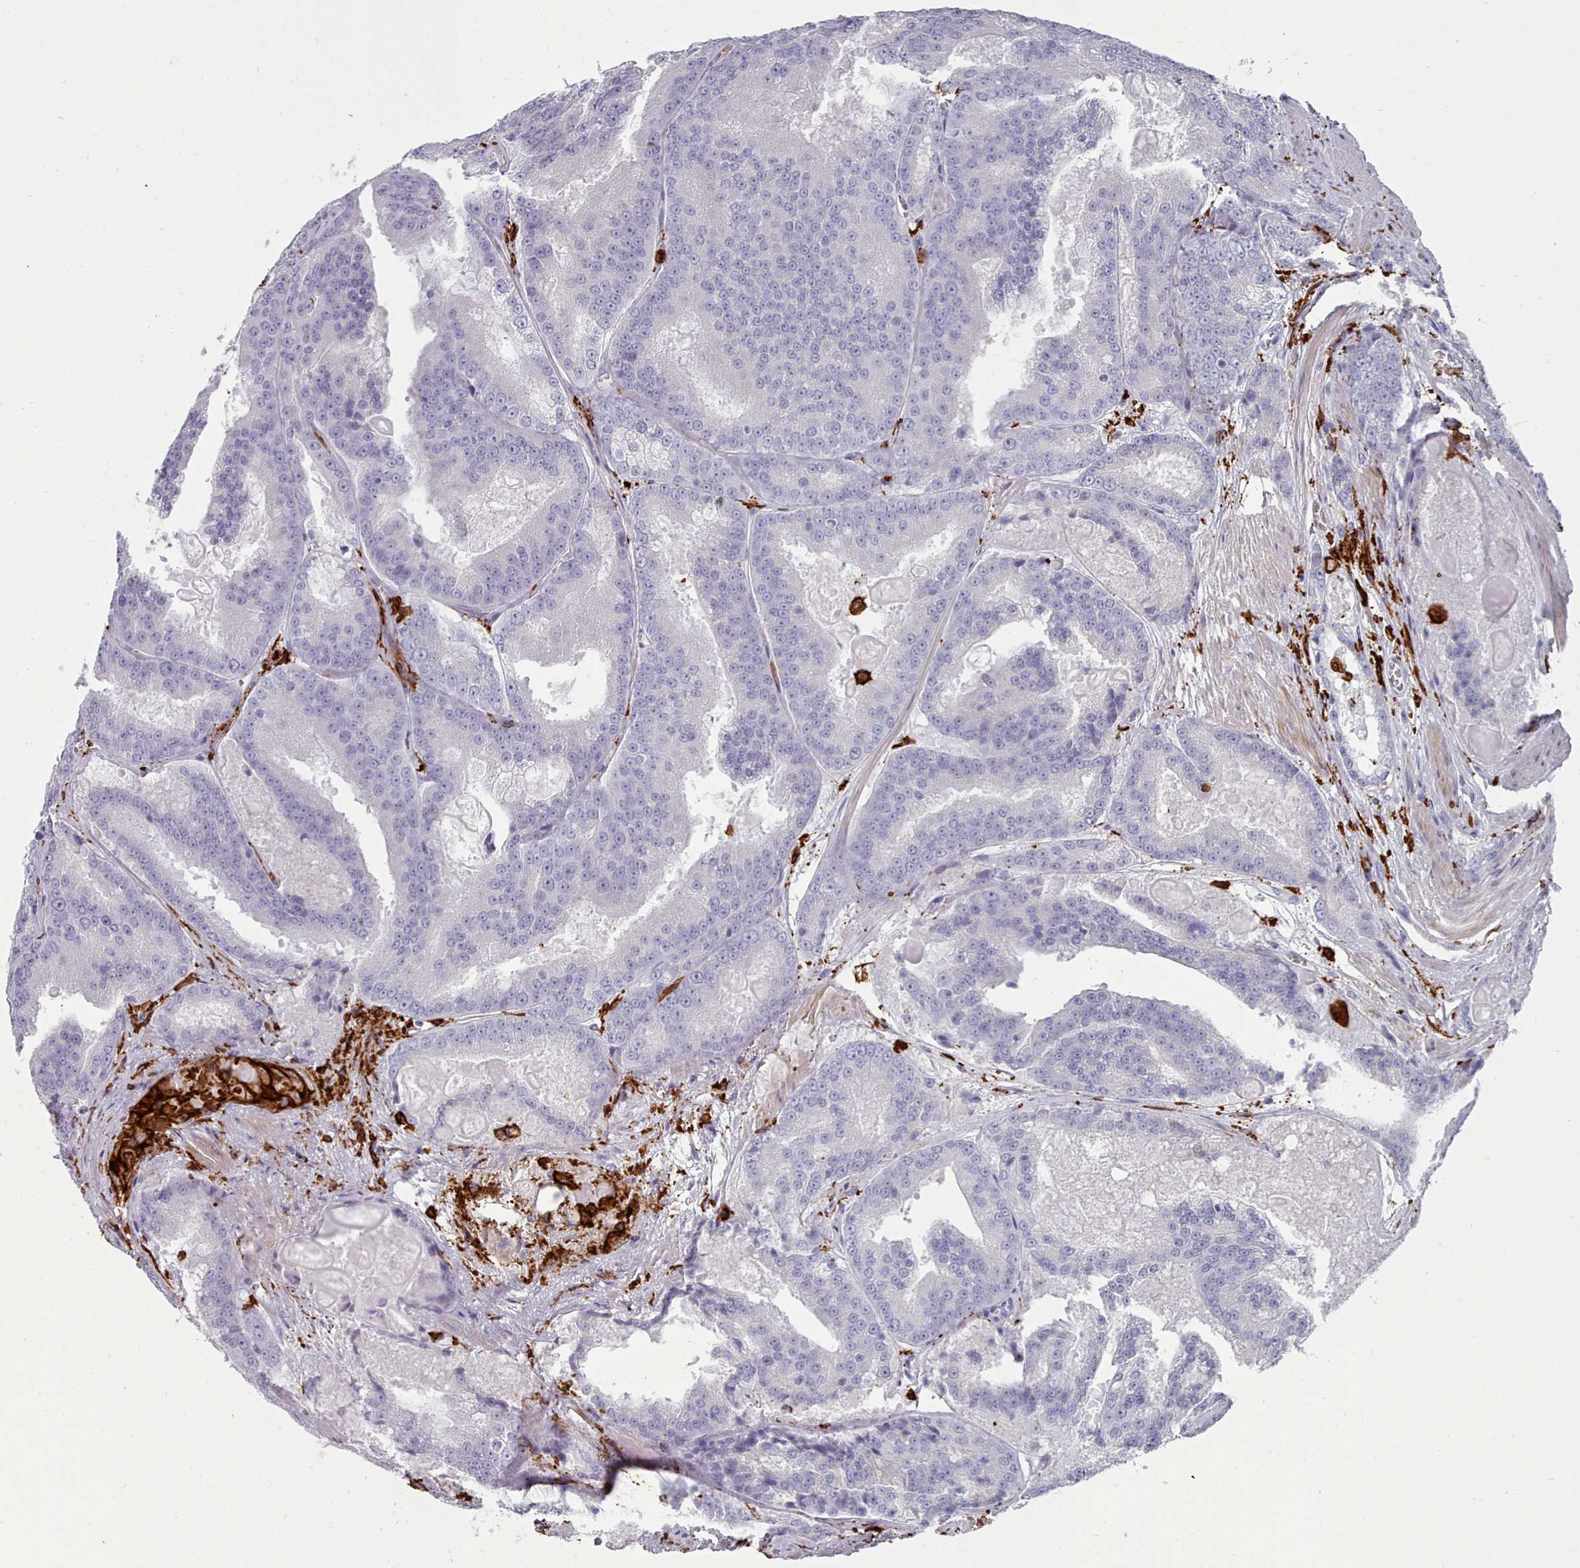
{"staining": {"intensity": "negative", "quantity": "none", "location": "none"}, "tissue": "prostate cancer", "cell_type": "Tumor cells", "image_type": "cancer", "snomed": [{"axis": "morphology", "description": "Adenocarcinoma, High grade"}, {"axis": "topography", "description": "Prostate"}], "caption": "This is an IHC histopathology image of human prostate cancer. There is no positivity in tumor cells.", "gene": "AIF1", "patient": {"sex": "male", "age": 61}}